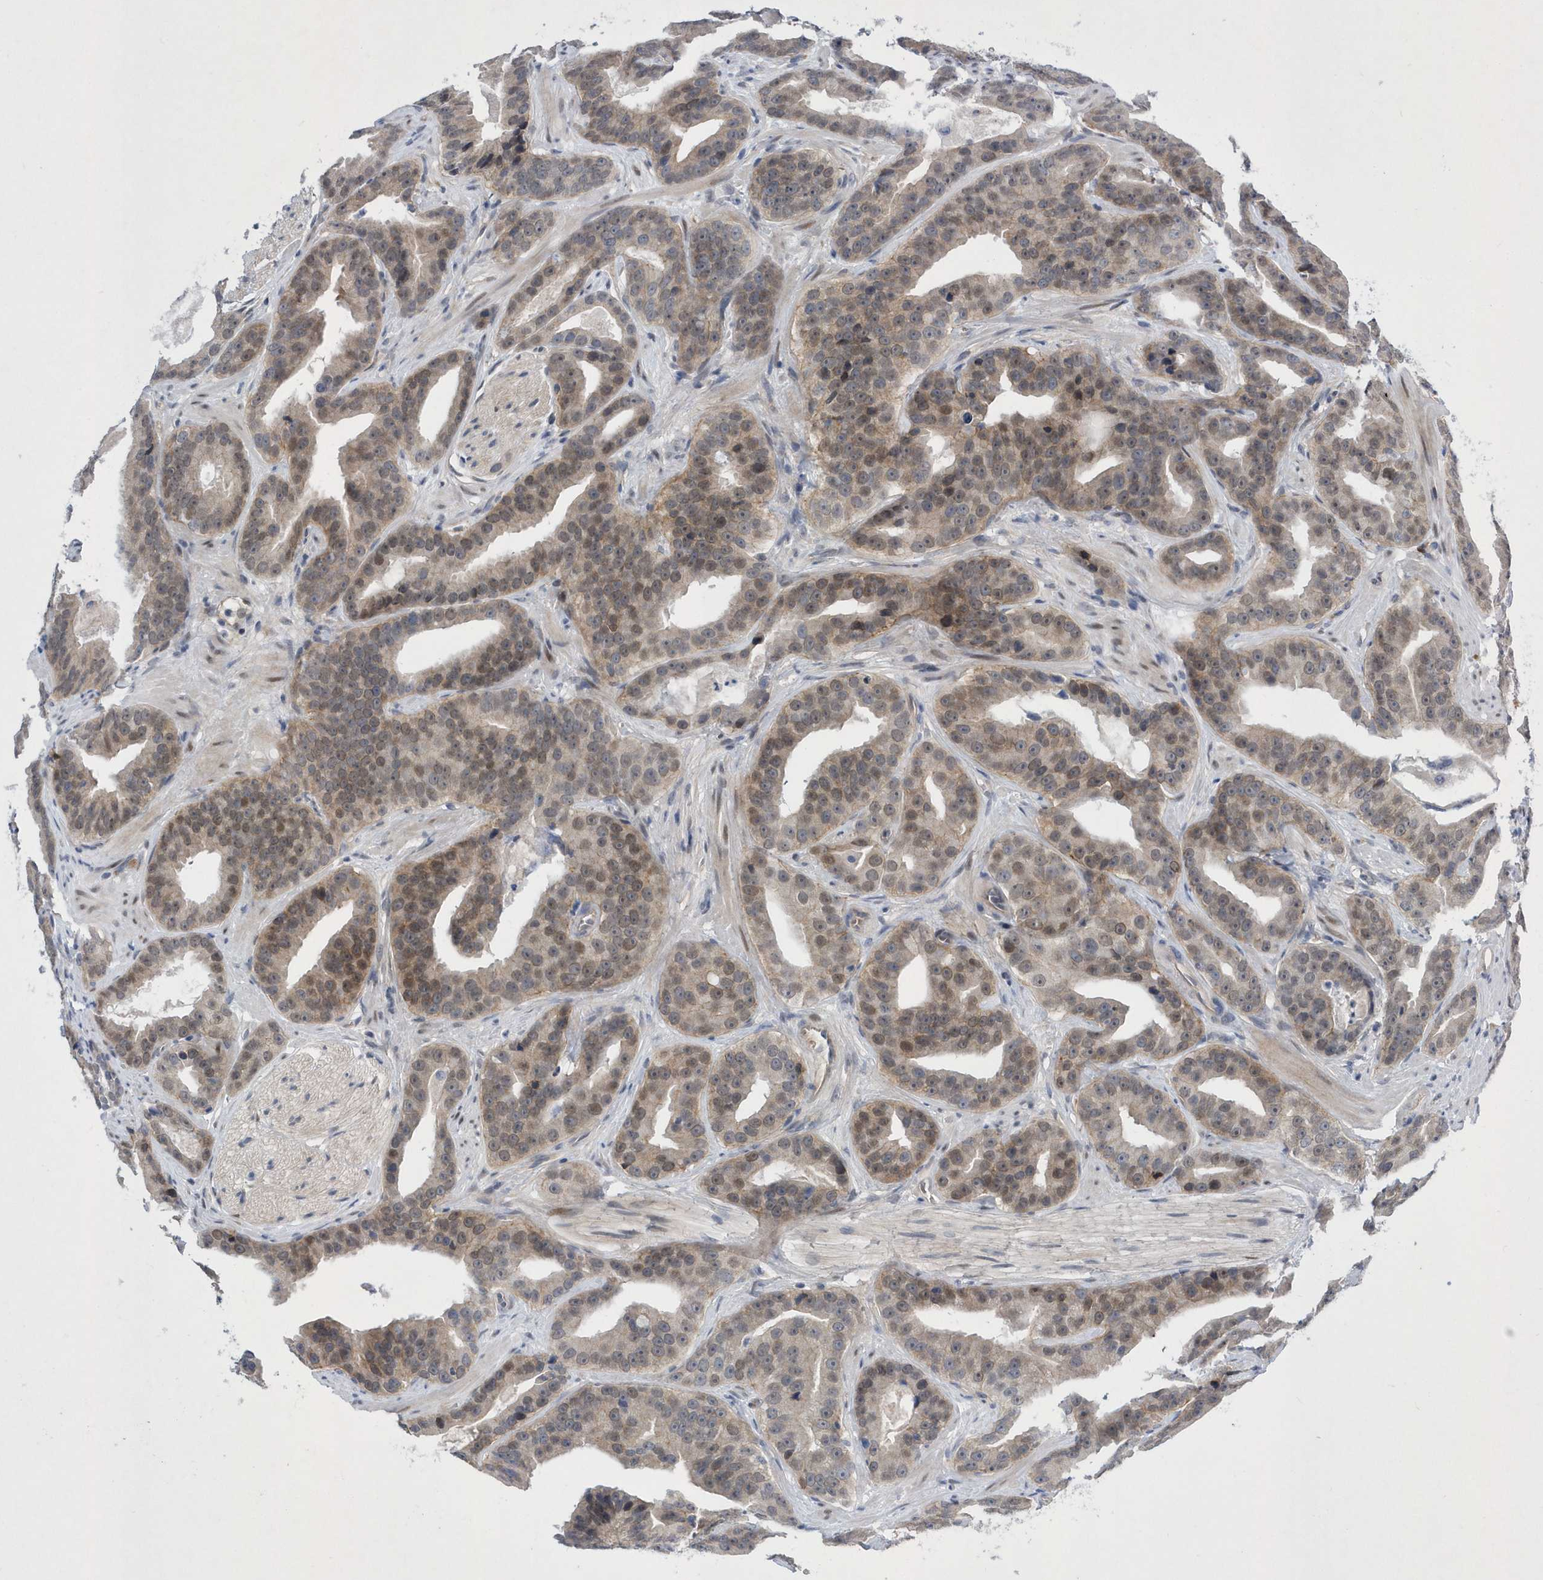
{"staining": {"intensity": "moderate", "quantity": "25%-75%", "location": "nuclear"}, "tissue": "prostate cancer", "cell_type": "Tumor cells", "image_type": "cancer", "snomed": [{"axis": "morphology", "description": "Adenocarcinoma, Low grade"}, {"axis": "topography", "description": "Prostate"}], "caption": "Prostate cancer (adenocarcinoma (low-grade)) was stained to show a protein in brown. There is medium levels of moderate nuclear staining in about 25%-75% of tumor cells. (Stains: DAB (3,3'-diaminobenzidine) in brown, nuclei in blue, Microscopy: brightfield microscopy at high magnification).", "gene": "ZNF875", "patient": {"sex": "male", "age": 59}}